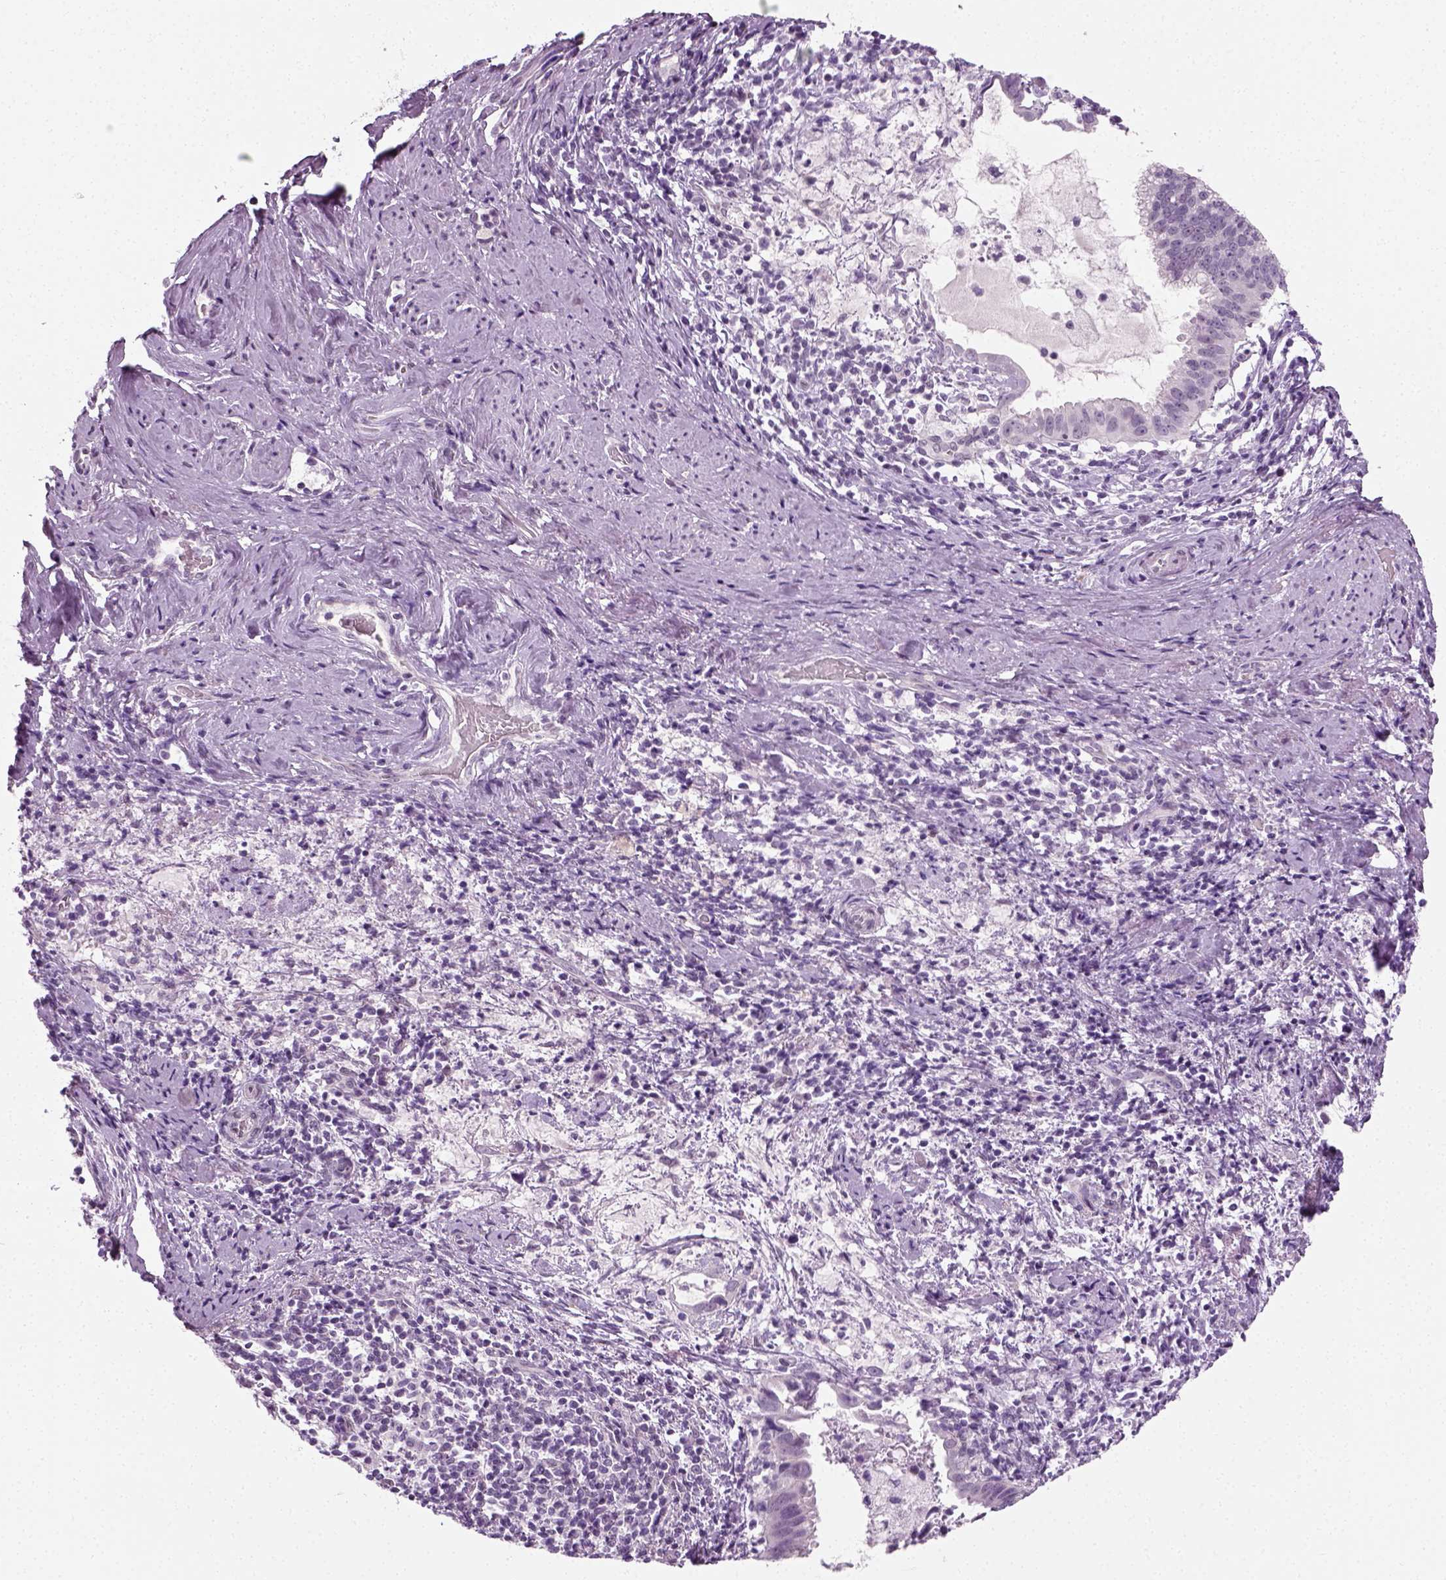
{"staining": {"intensity": "negative", "quantity": "none", "location": "none"}, "tissue": "cervical cancer", "cell_type": "Tumor cells", "image_type": "cancer", "snomed": [{"axis": "morphology", "description": "Adenocarcinoma, NOS"}, {"axis": "topography", "description": "Cervix"}], "caption": "Protein analysis of cervical cancer shows no significant expression in tumor cells. The staining is performed using DAB brown chromogen with nuclei counter-stained in using hematoxylin.", "gene": "SPATA31E1", "patient": {"sex": "female", "age": 56}}